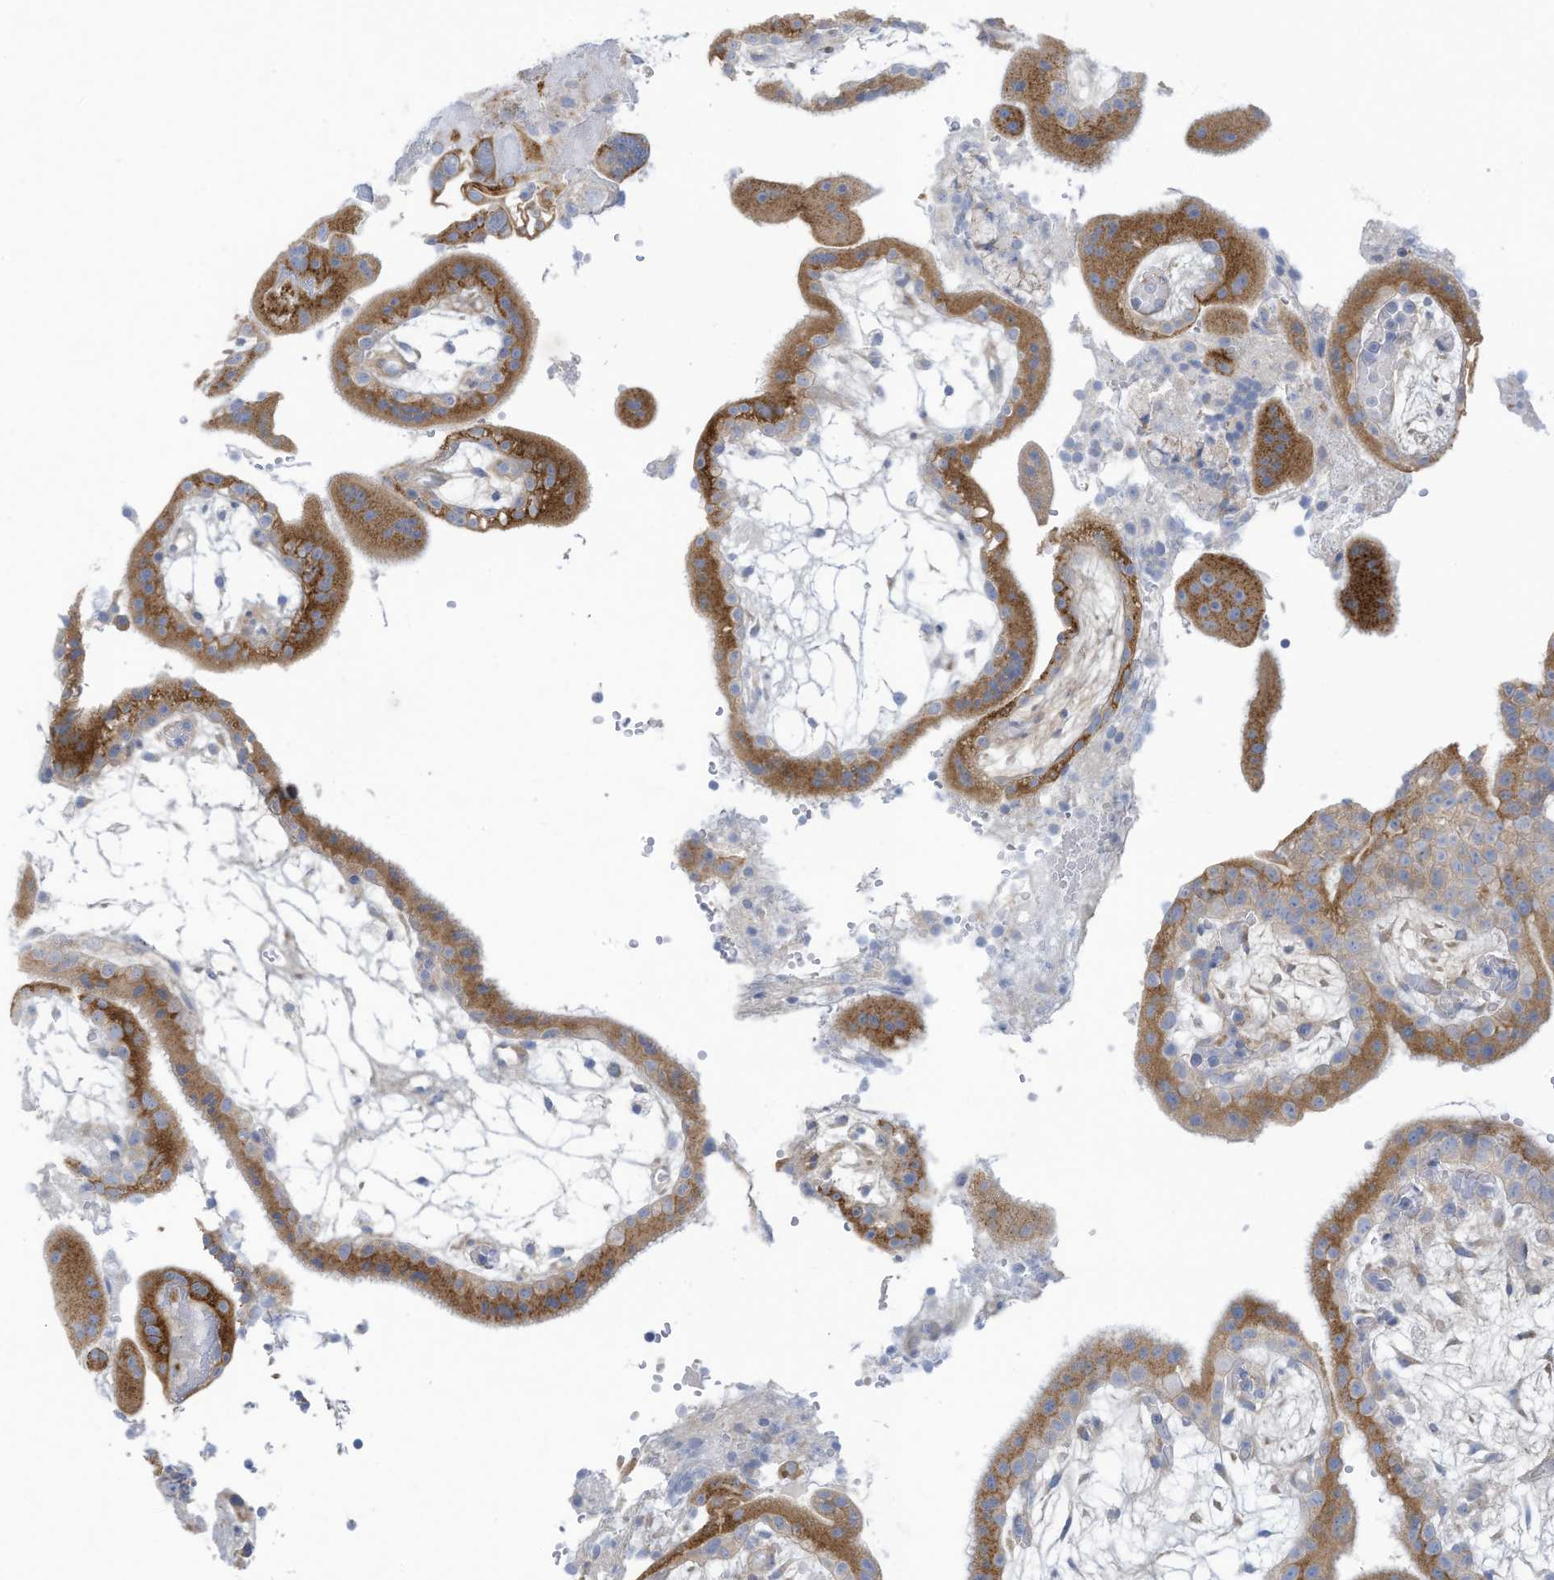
{"staining": {"intensity": "strong", "quantity": "25%-75%", "location": "cytoplasmic/membranous"}, "tissue": "placenta", "cell_type": "Trophoblastic cells", "image_type": "normal", "snomed": [{"axis": "morphology", "description": "Normal tissue, NOS"}, {"axis": "topography", "description": "Placenta"}], "caption": "This image demonstrates immunohistochemistry staining of normal human placenta, with high strong cytoplasmic/membranous positivity in approximately 25%-75% of trophoblastic cells.", "gene": "TRMT2B", "patient": {"sex": "female", "age": 18}}